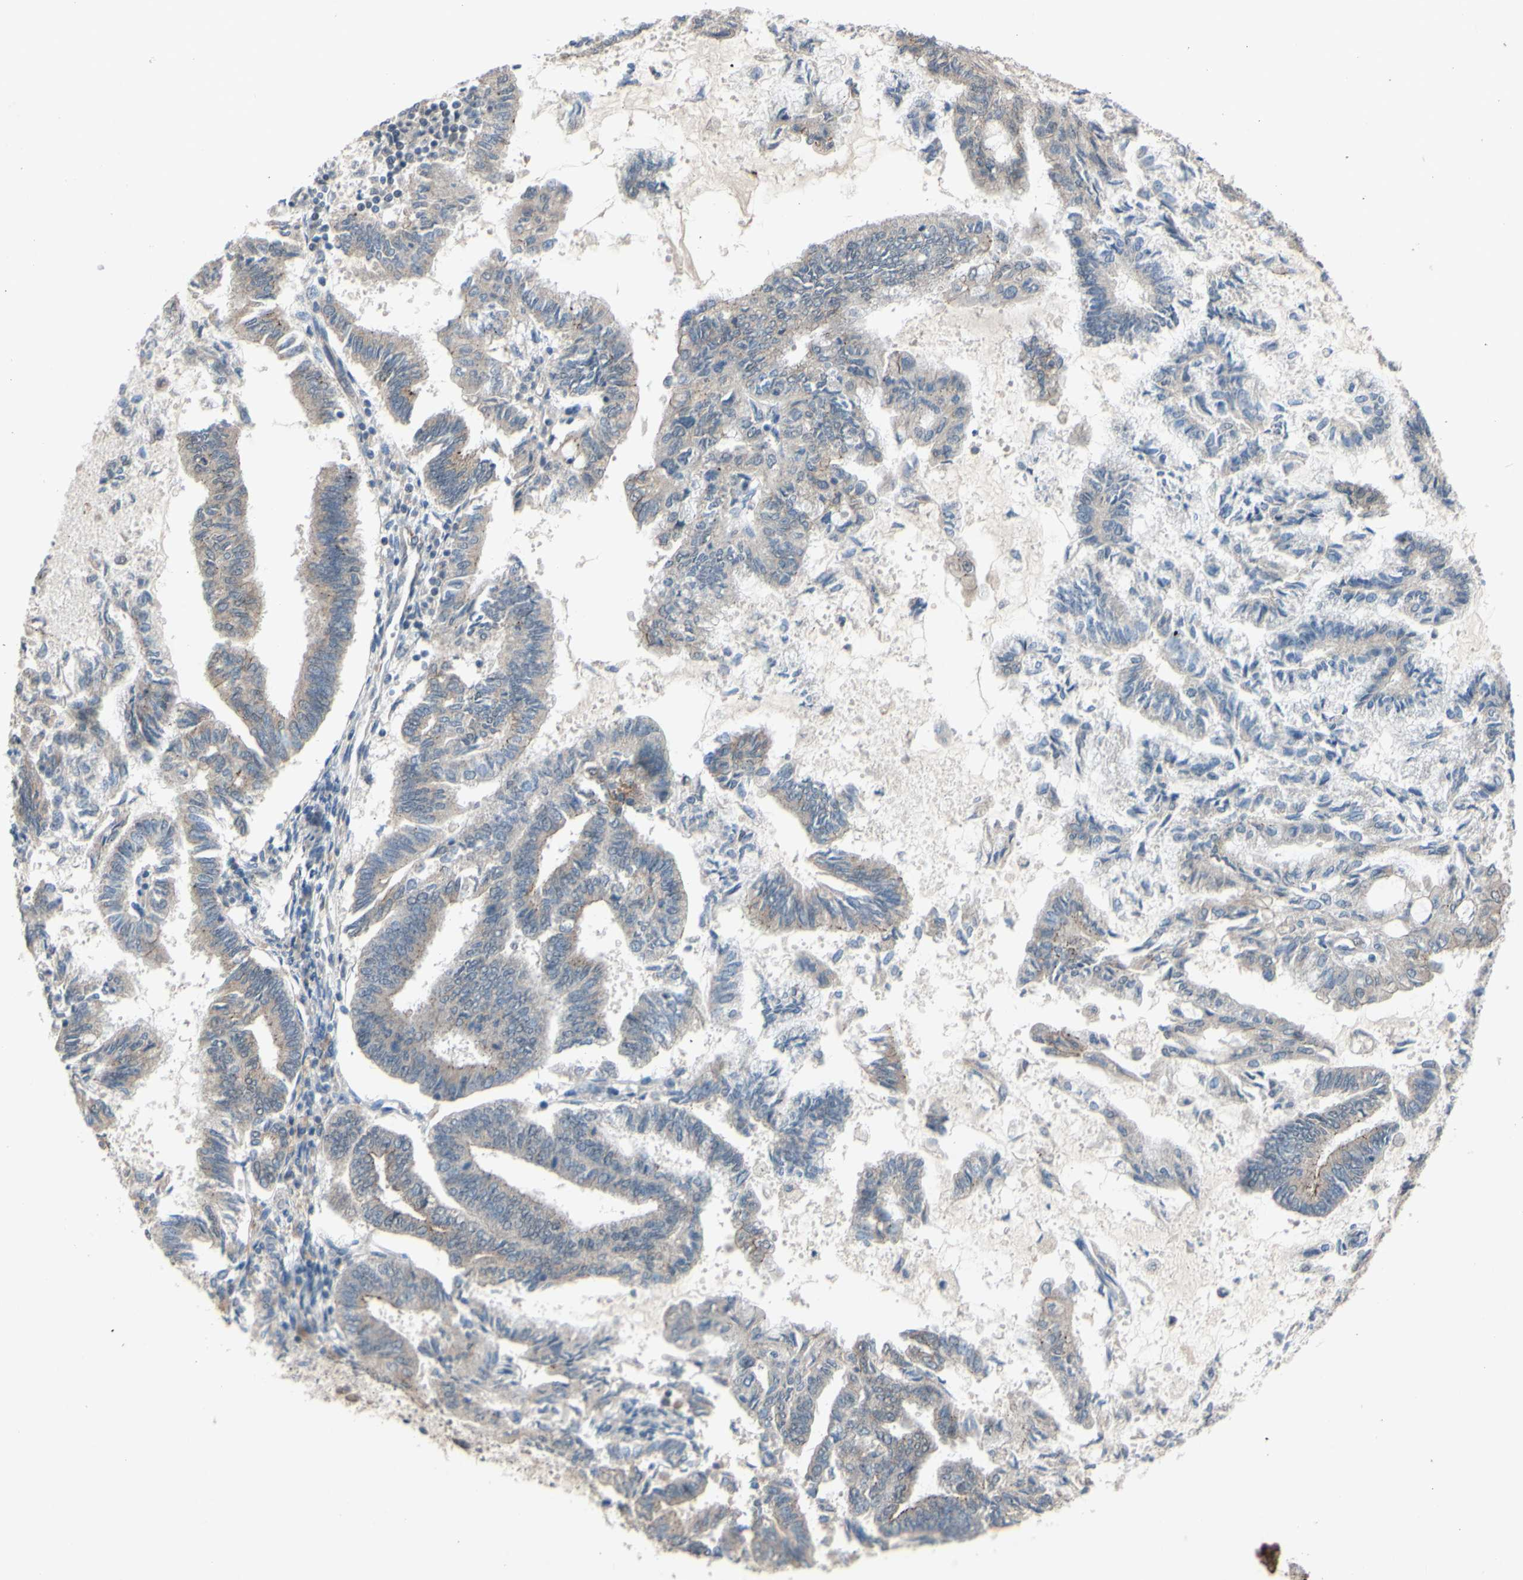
{"staining": {"intensity": "weak", "quantity": ">75%", "location": "cytoplasmic/membranous"}, "tissue": "endometrial cancer", "cell_type": "Tumor cells", "image_type": "cancer", "snomed": [{"axis": "morphology", "description": "Adenocarcinoma, NOS"}, {"axis": "topography", "description": "Endometrium"}], "caption": "Immunohistochemistry staining of endometrial cancer, which reveals low levels of weak cytoplasmic/membranous expression in about >75% of tumor cells indicating weak cytoplasmic/membranous protein expression. The staining was performed using DAB (3,3'-diaminobenzidine) (brown) for protein detection and nuclei were counterstained in hematoxylin (blue).", "gene": "CDCP1", "patient": {"sex": "female", "age": 86}}